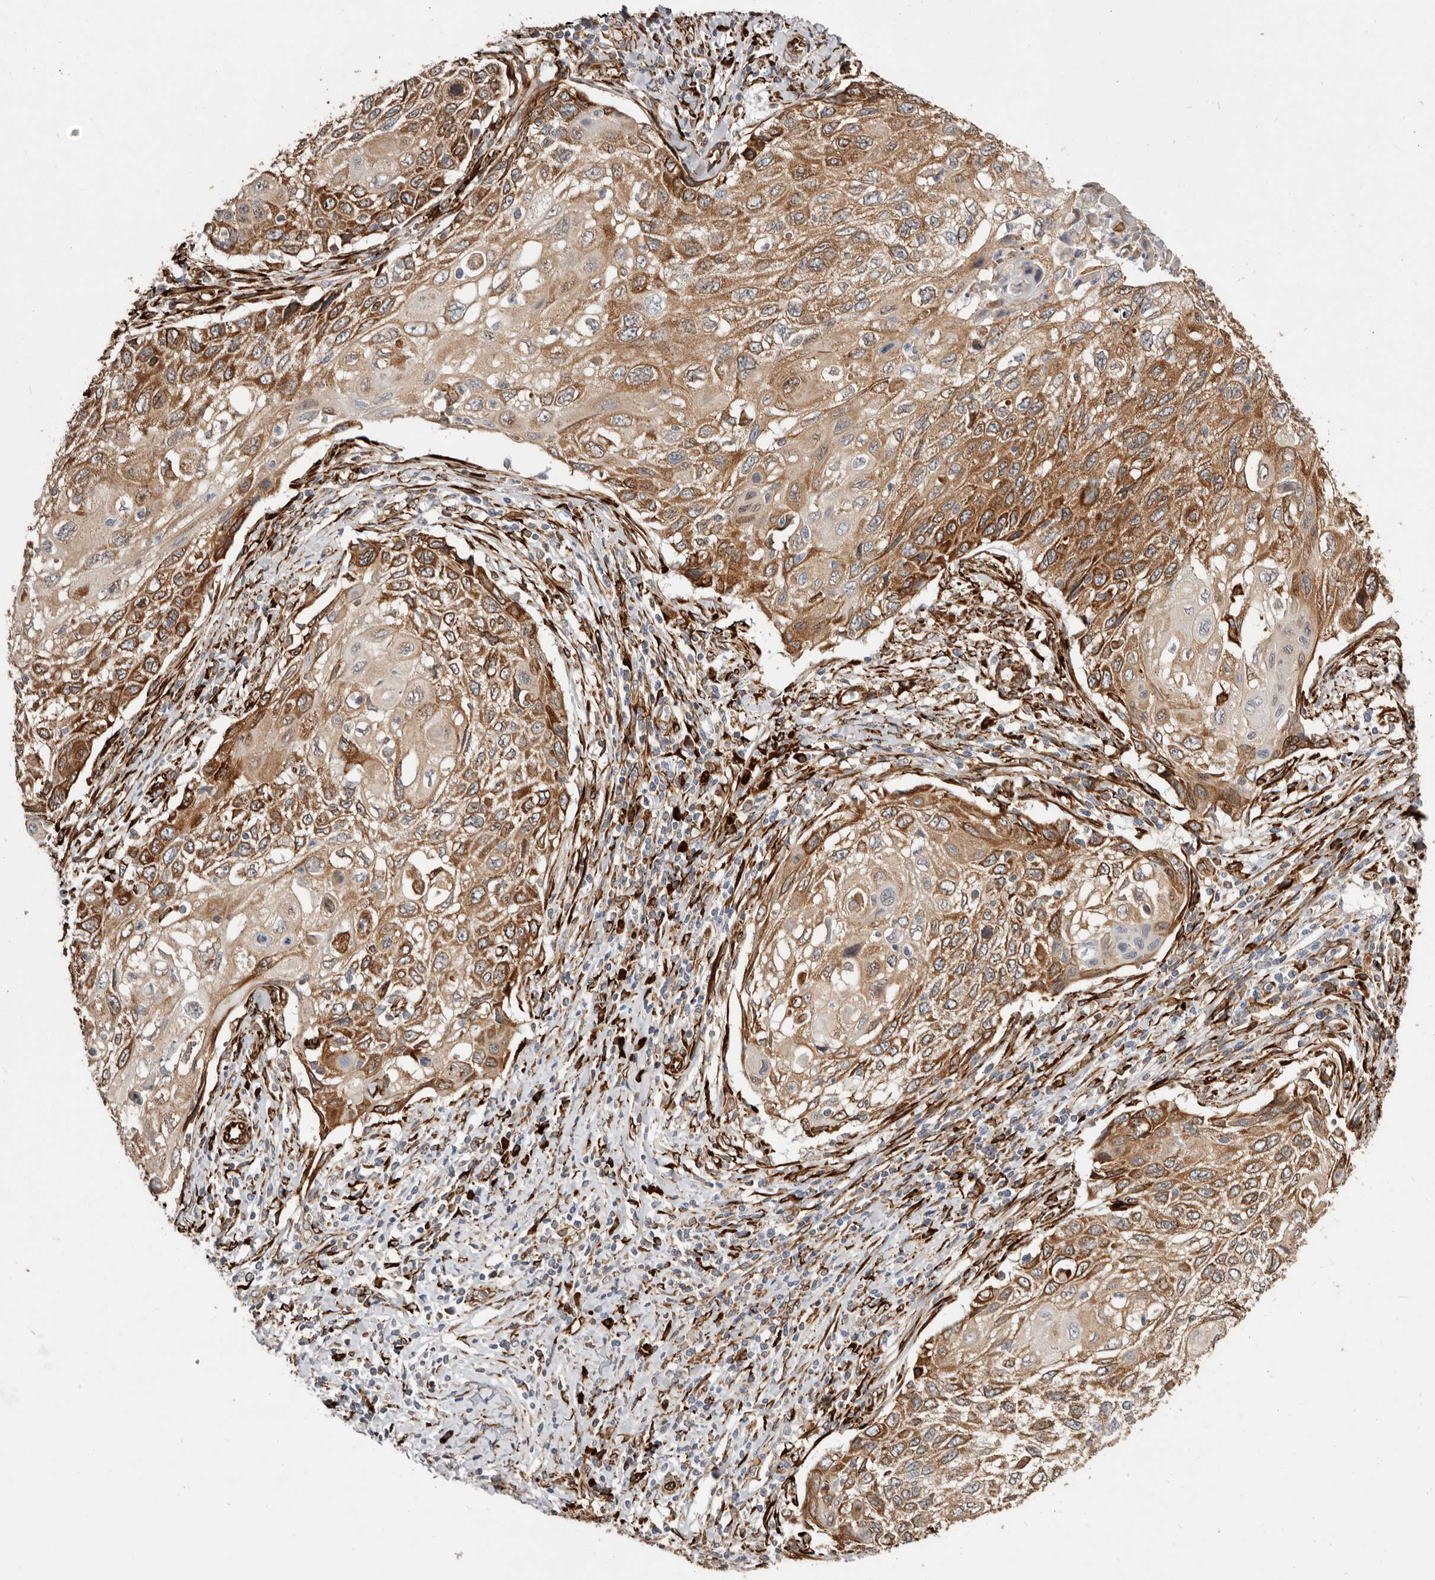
{"staining": {"intensity": "moderate", "quantity": ">75%", "location": "cytoplasmic/membranous"}, "tissue": "cervical cancer", "cell_type": "Tumor cells", "image_type": "cancer", "snomed": [{"axis": "morphology", "description": "Squamous cell carcinoma, NOS"}, {"axis": "topography", "description": "Cervix"}], "caption": "Tumor cells show medium levels of moderate cytoplasmic/membranous expression in about >75% of cells in human cervical squamous cell carcinoma.", "gene": "WDTC1", "patient": {"sex": "female", "age": 70}}